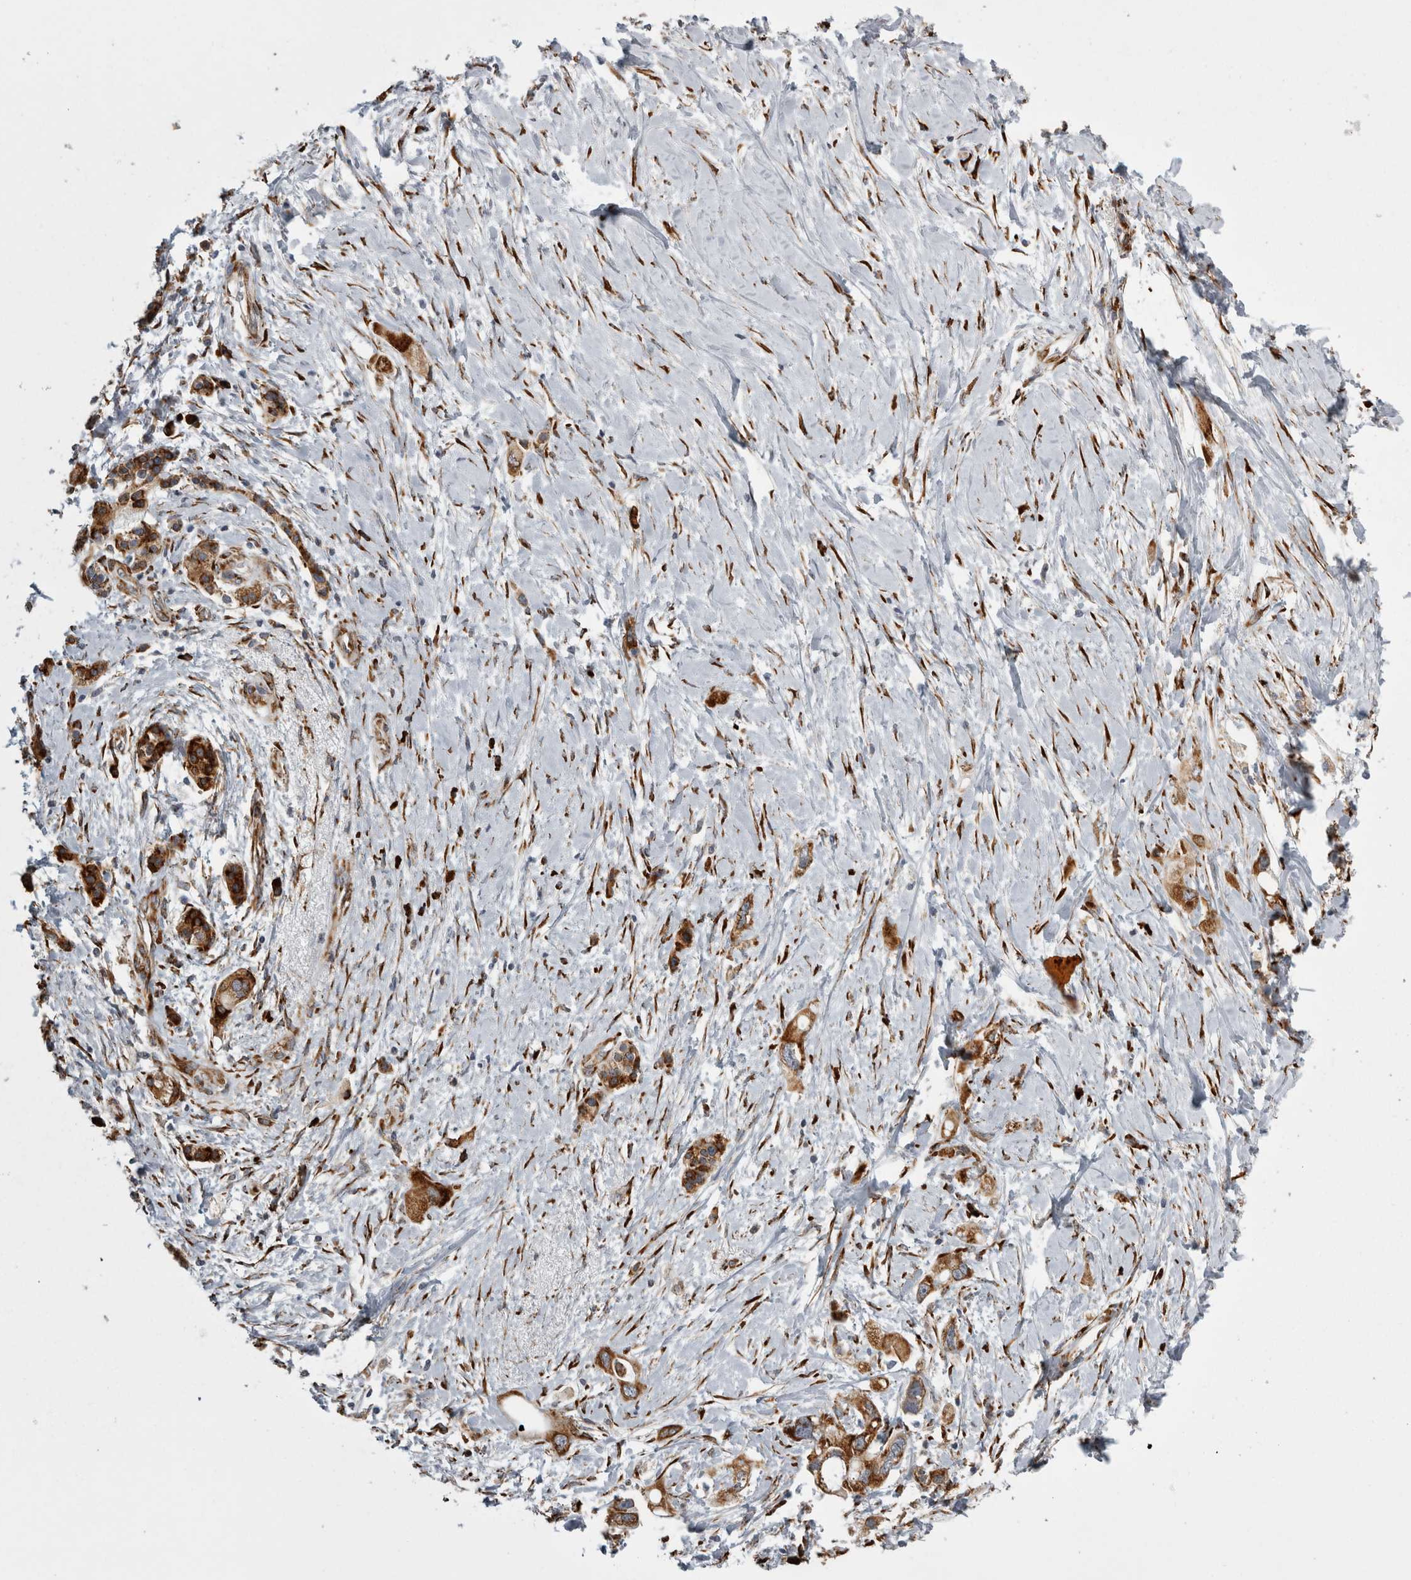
{"staining": {"intensity": "strong", "quantity": ">75%", "location": "cytoplasmic/membranous"}, "tissue": "pancreatic cancer", "cell_type": "Tumor cells", "image_type": "cancer", "snomed": [{"axis": "morphology", "description": "Adenocarcinoma, NOS"}, {"axis": "topography", "description": "Pancreas"}], "caption": "The immunohistochemical stain highlights strong cytoplasmic/membranous positivity in tumor cells of pancreatic adenocarcinoma tissue.", "gene": "FHIP2B", "patient": {"sex": "female", "age": 56}}